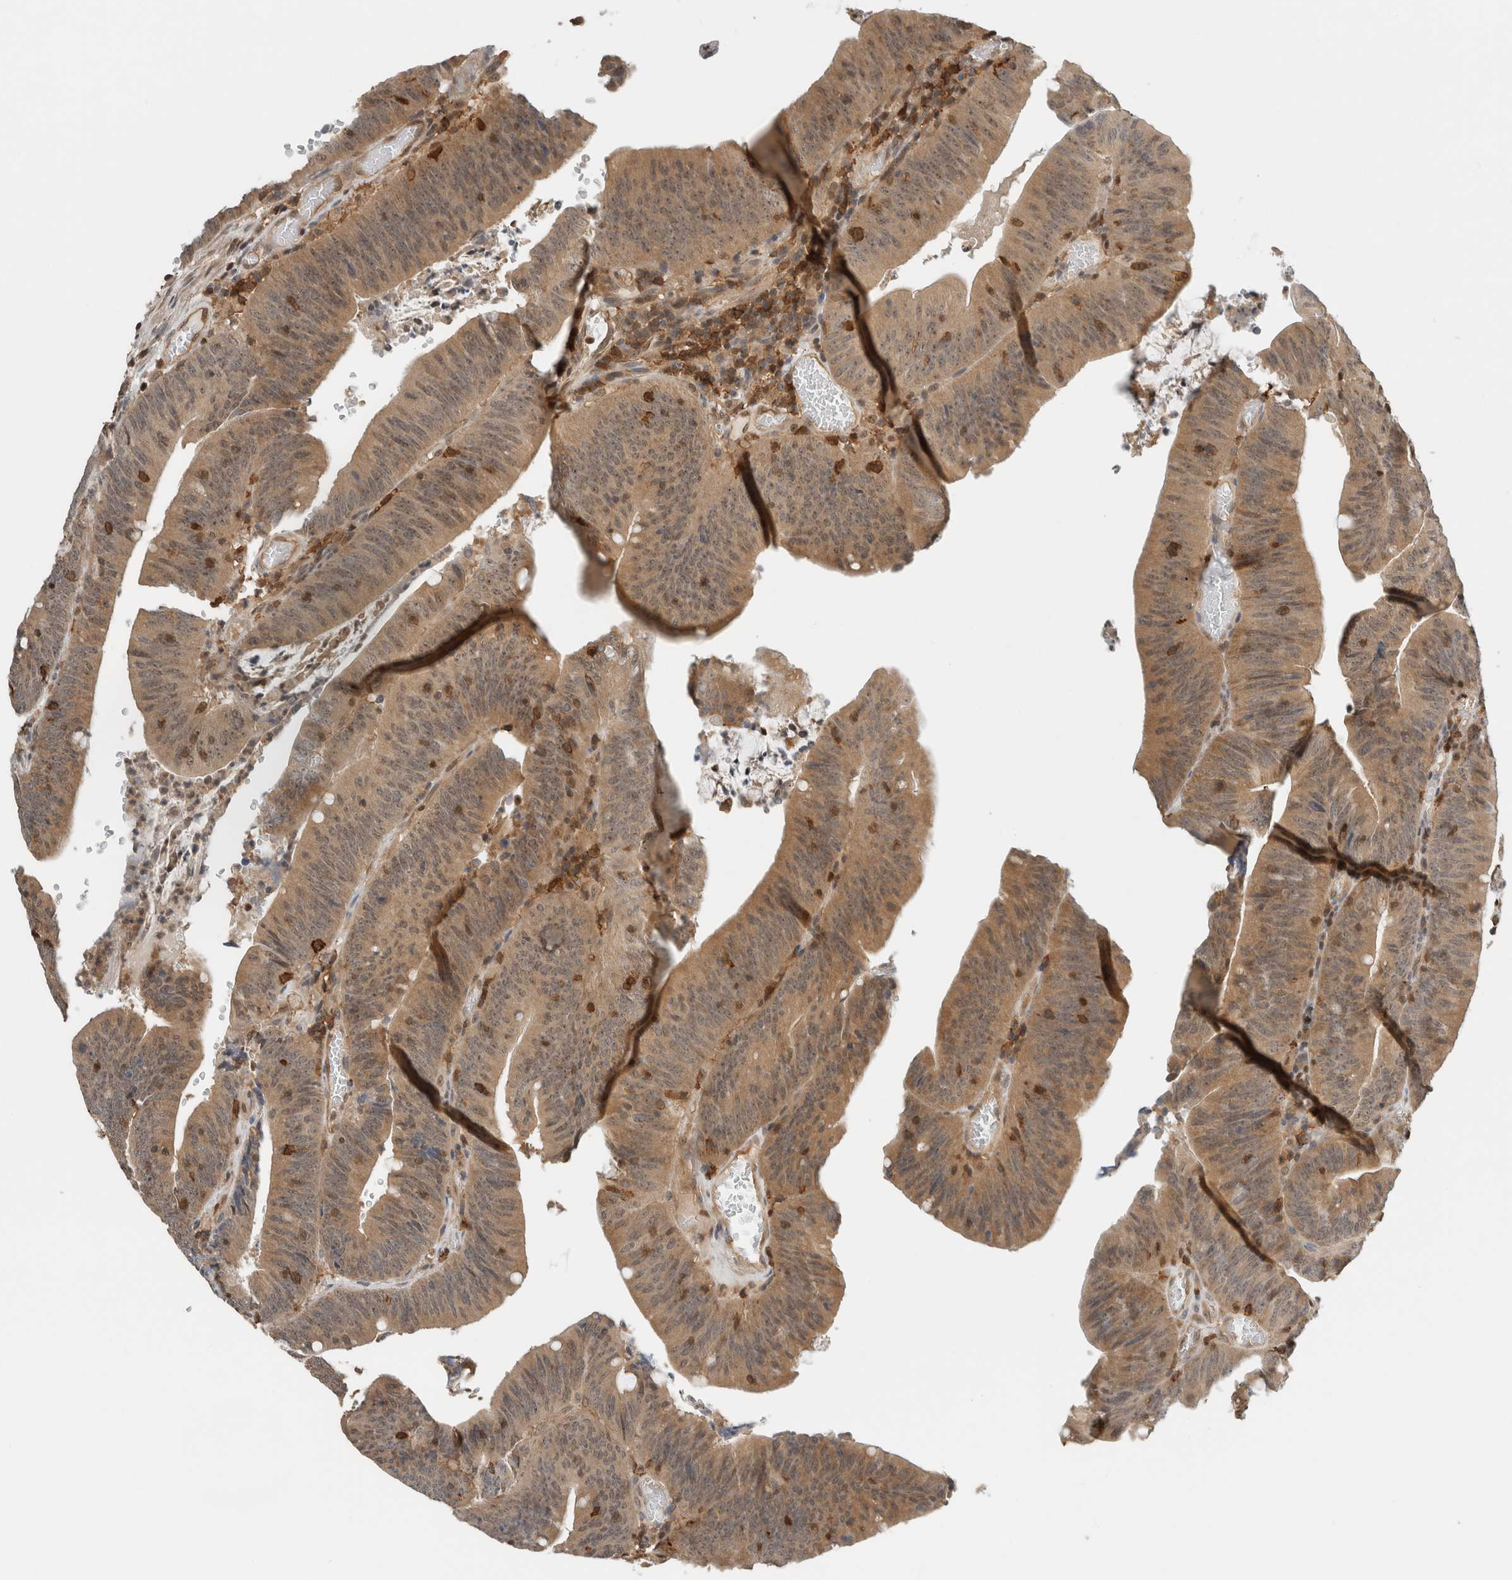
{"staining": {"intensity": "moderate", "quantity": ">75%", "location": "cytoplasmic/membranous"}, "tissue": "colorectal cancer", "cell_type": "Tumor cells", "image_type": "cancer", "snomed": [{"axis": "morphology", "description": "Normal tissue, NOS"}, {"axis": "morphology", "description": "Adenocarcinoma, NOS"}, {"axis": "topography", "description": "Rectum"}], "caption": "Brown immunohistochemical staining in human colorectal cancer exhibits moderate cytoplasmic/membranous expression in about >75% of tumor cells.", "gene": "PFDN4", "patient": {"sex": "female", "age": 66}}